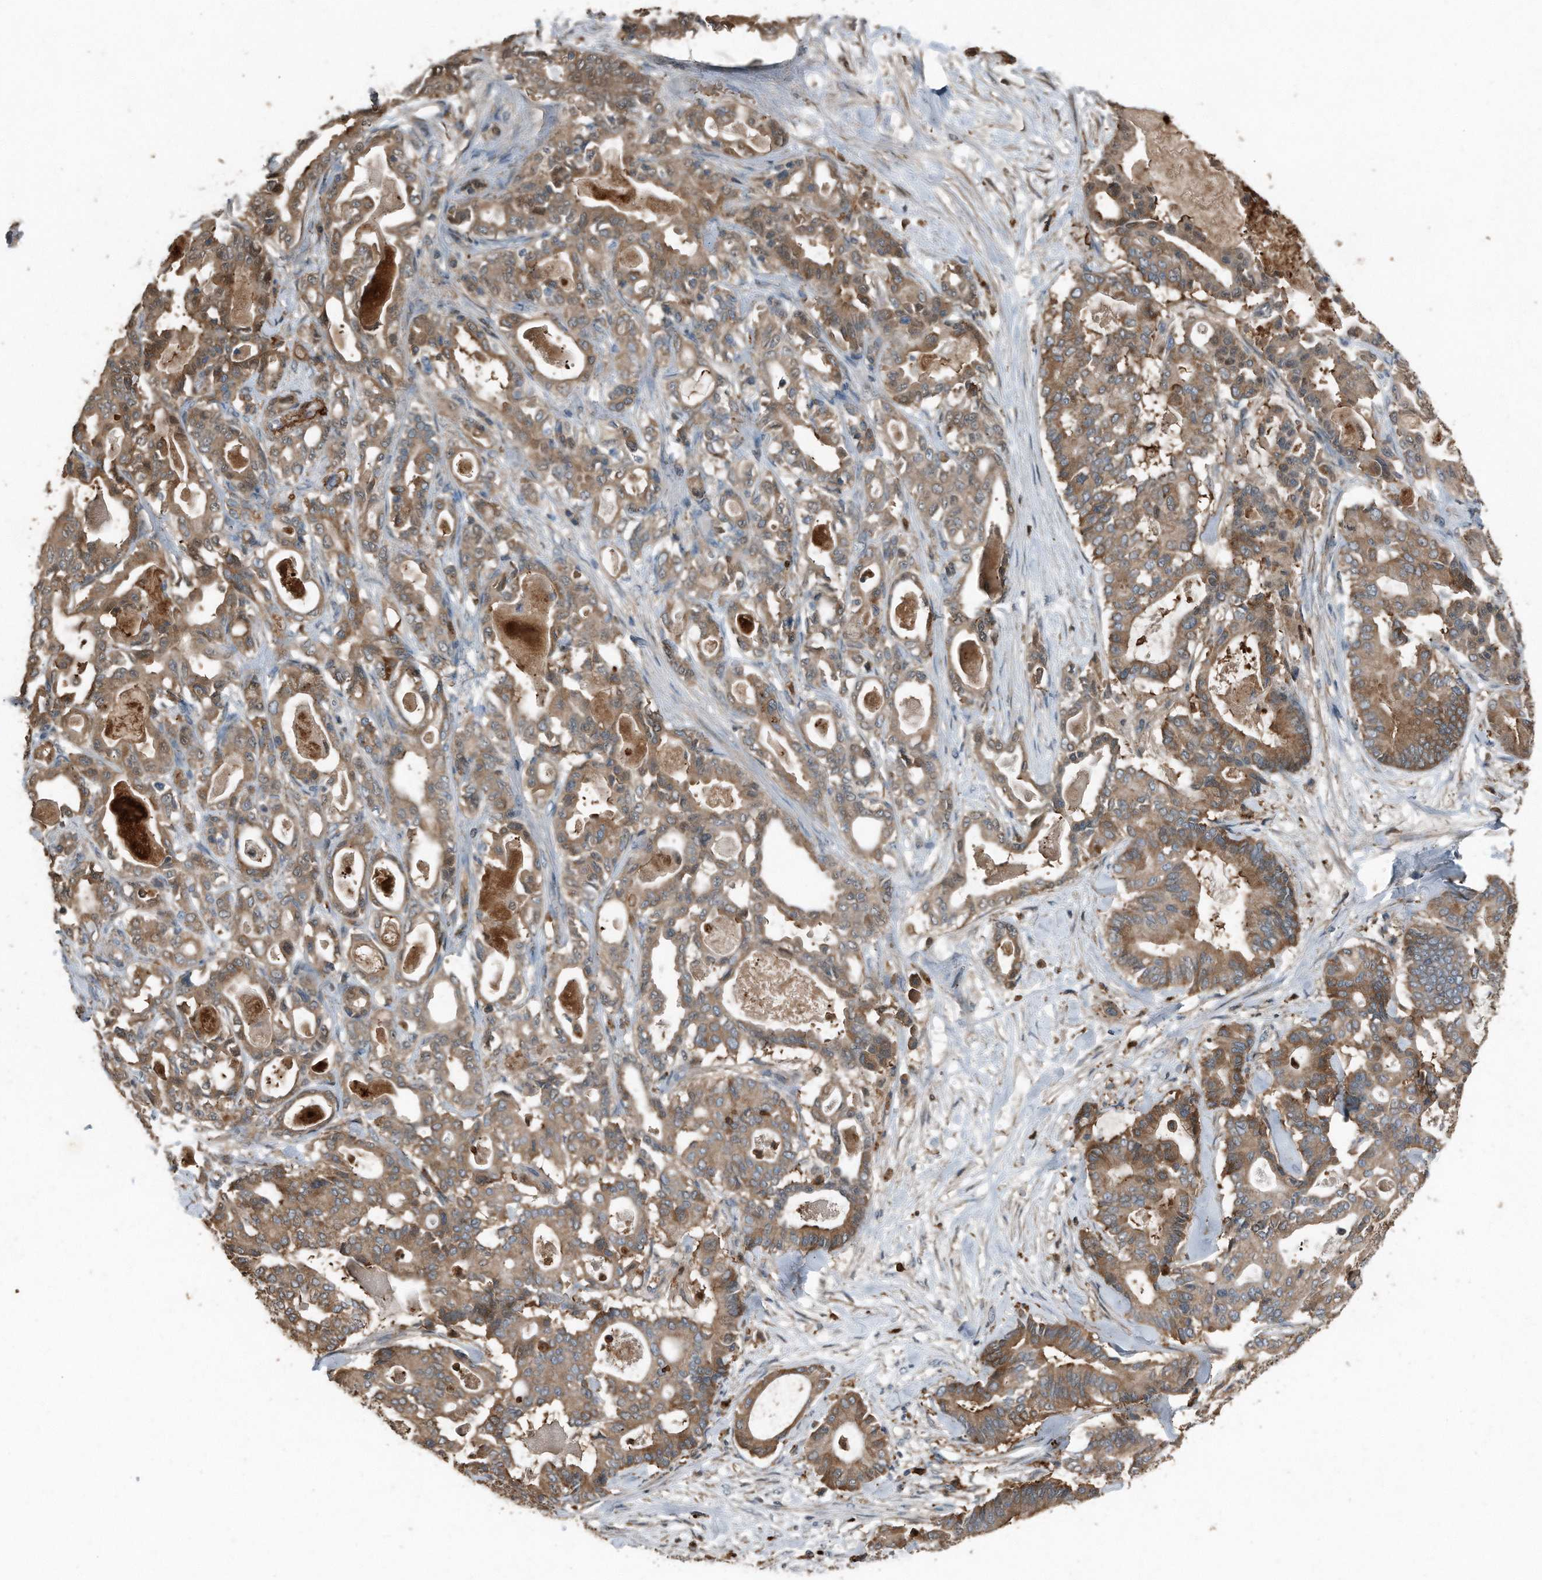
{"staining": {"intensity": "moderate", "quantity": ">75%", "location": "cytoplasmic/membranous"}, "tissue": "pancreatic cancer", "cell_type": "Tumor cells", "image_type": "cancer", "snomed": [{"axis": "morphology", "description": "Adenocarcinoma, NOS"}, {"axis": "topography", "description": "Pancreas"}], "caption": "A photomicrograph of human adenocarcinoma (pancreatic) stained for a protein exhibits moderate cytoplasmic/membranous brown staining in tumor cells.", "gene": "C9", "patient": {"sex": "male", "age": 63}}